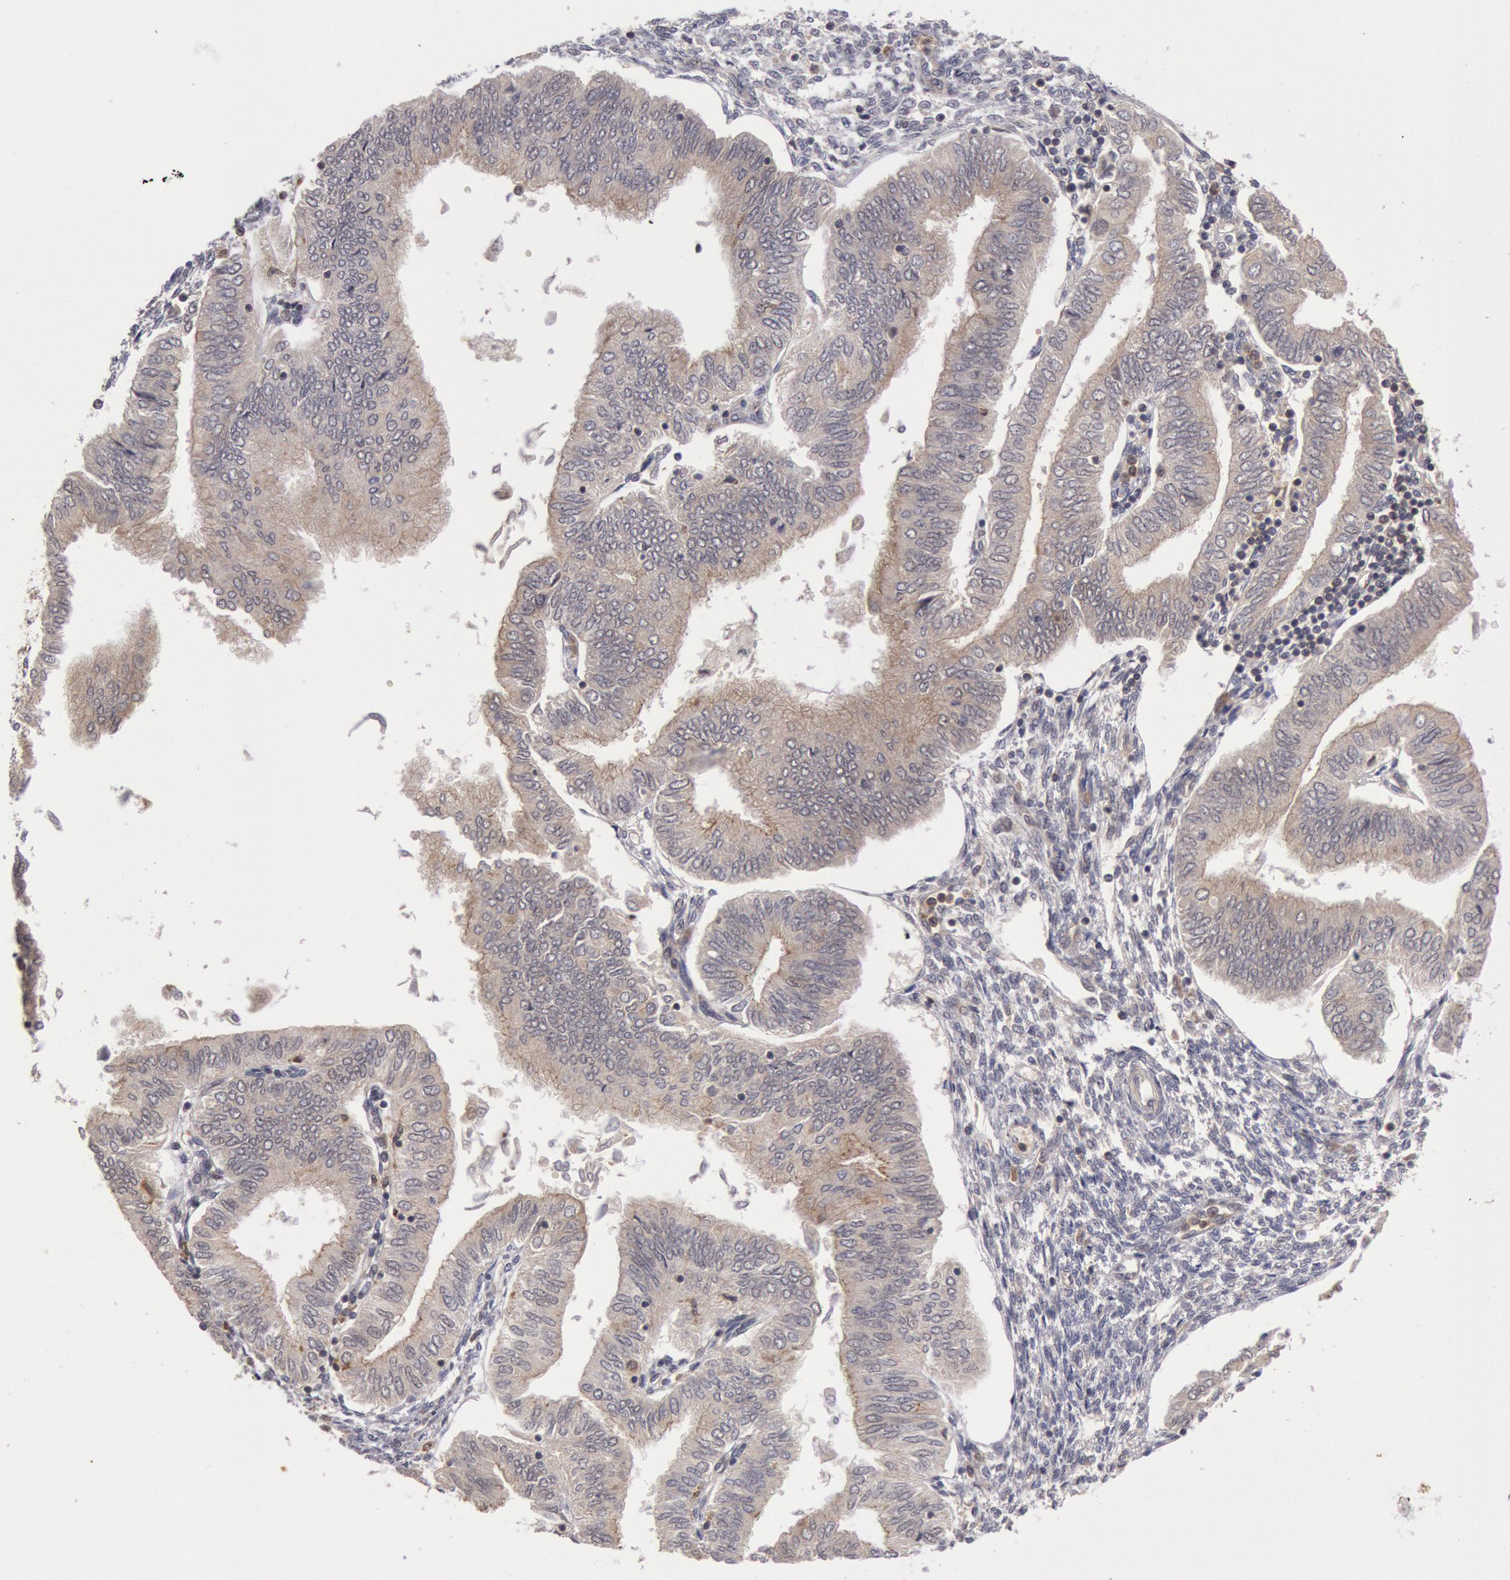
{"staining": {"intensity": "weak", "quantity": "25%-75%", "location": "cytoplasmic/membranous"}, "tissue": "endometrial cancer", "cell_type": "Tumor cells", "image_type": "cancer", "snomed": [{"axis": "morphology", "description": "Adenocarcinoma, NOS"}, {"axis": "topography", "description": "Endometrium"}], "caption": "Immunohistochemistry image of neoplastic tissue: human endometrial cancer stained using immunohistochemistry reveals low levels of weak protein expression localized specifically in the cytoplasmic/membranous of tumor cells, appearing as a cytoplasmic/membranous brown color.", "gene": "PLA2G6", "patient": {"sex": "female", "age": 51}}